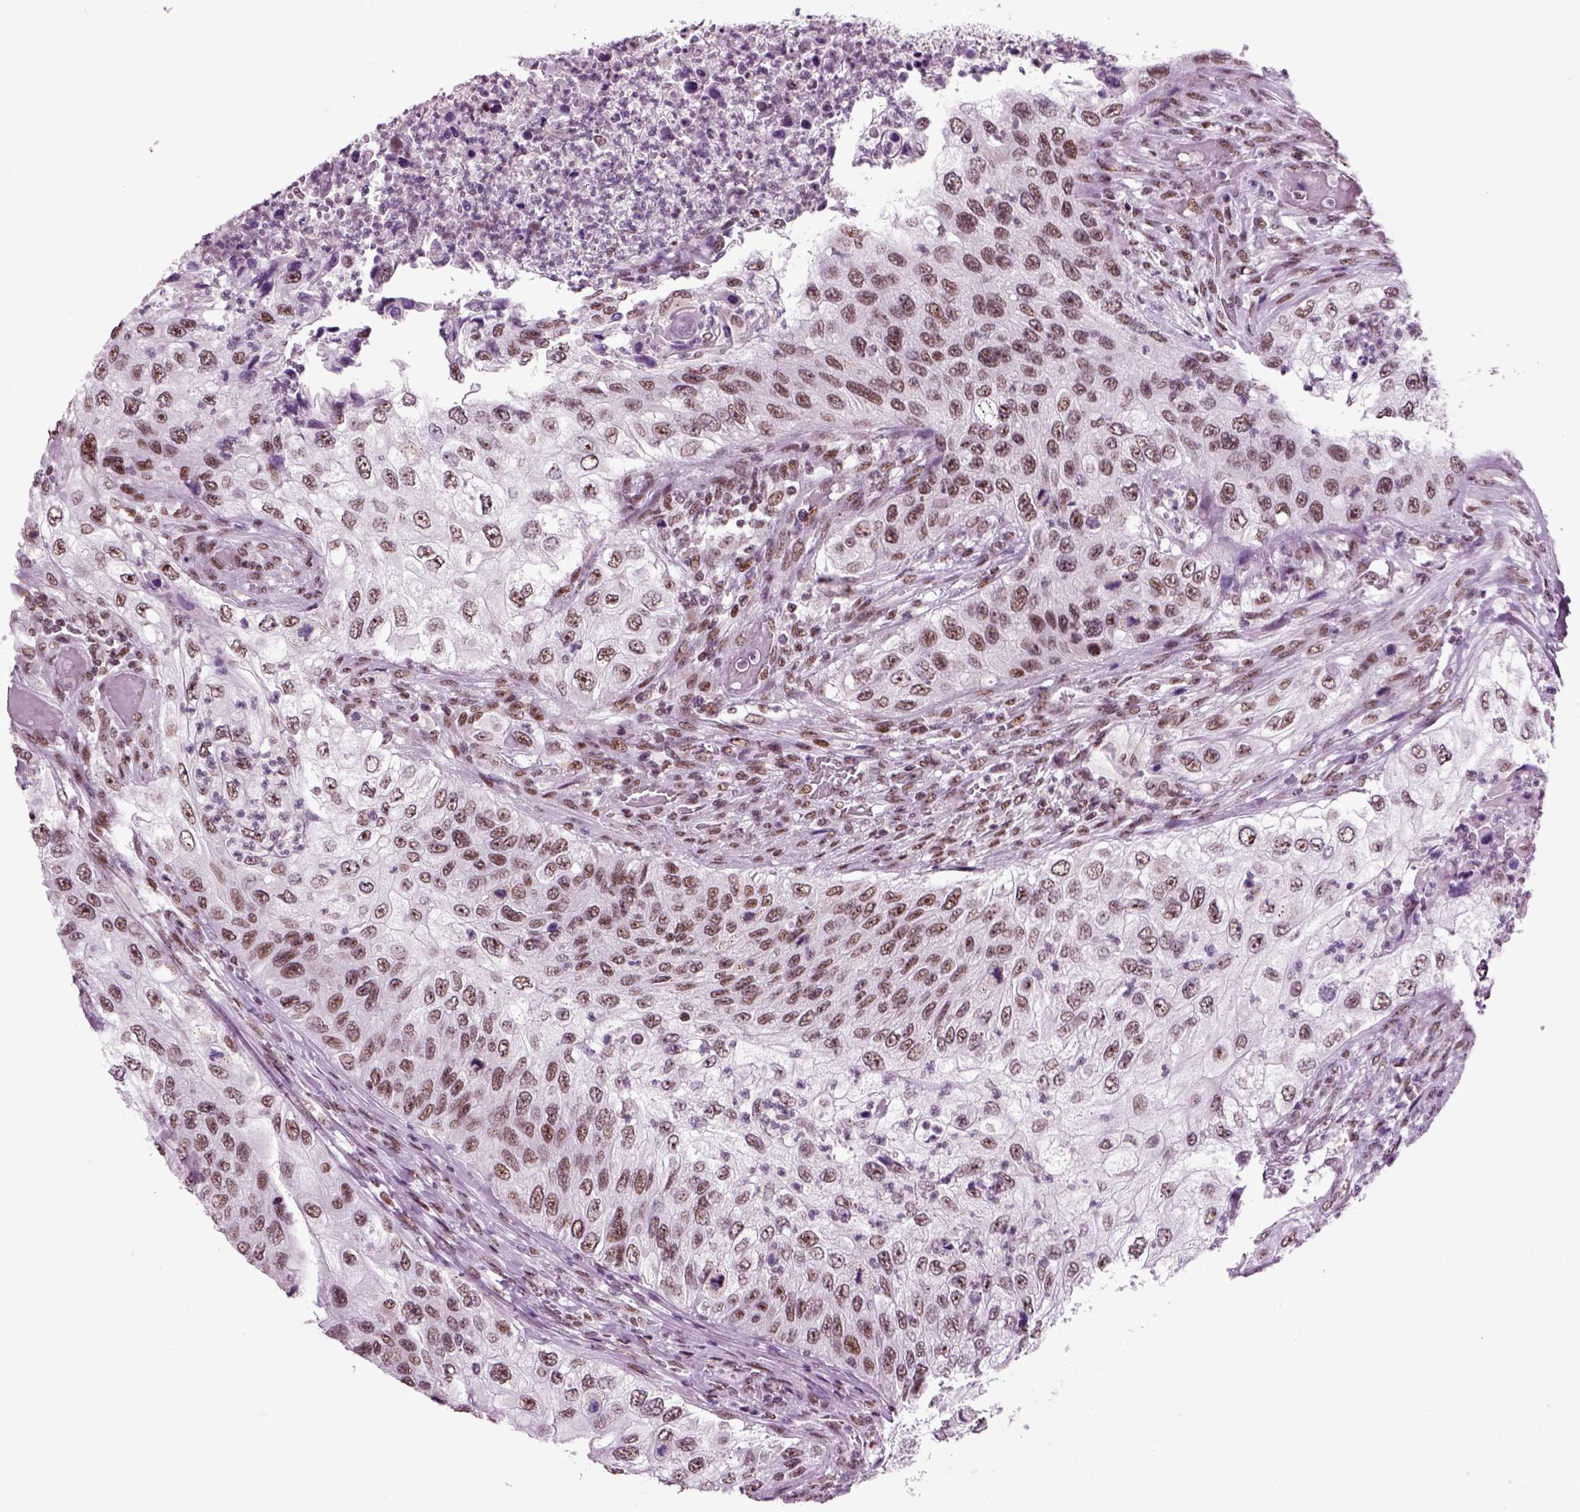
{"staining": {"intensity": "weak", "quantity": ">75%", "location": "nuclear"}, "tissue": "urothelial cancer", "cell_type": "Tumor cells", "image_type": "cancer", "snomed": [{"axis": "morphology", "description": "Urothelial carcinoma, High grade"}, {"axis": "topography", "description": "Urinary bladder"}], "caption": "Approximately >75% of tumor cells in urothelial carcinoma (high-grade) show weak nuclear protein positivity as visualized by brown immunohistochemical staining.", "gene": "RCOR3", "patient": {"sex": "female", "age": 60}}